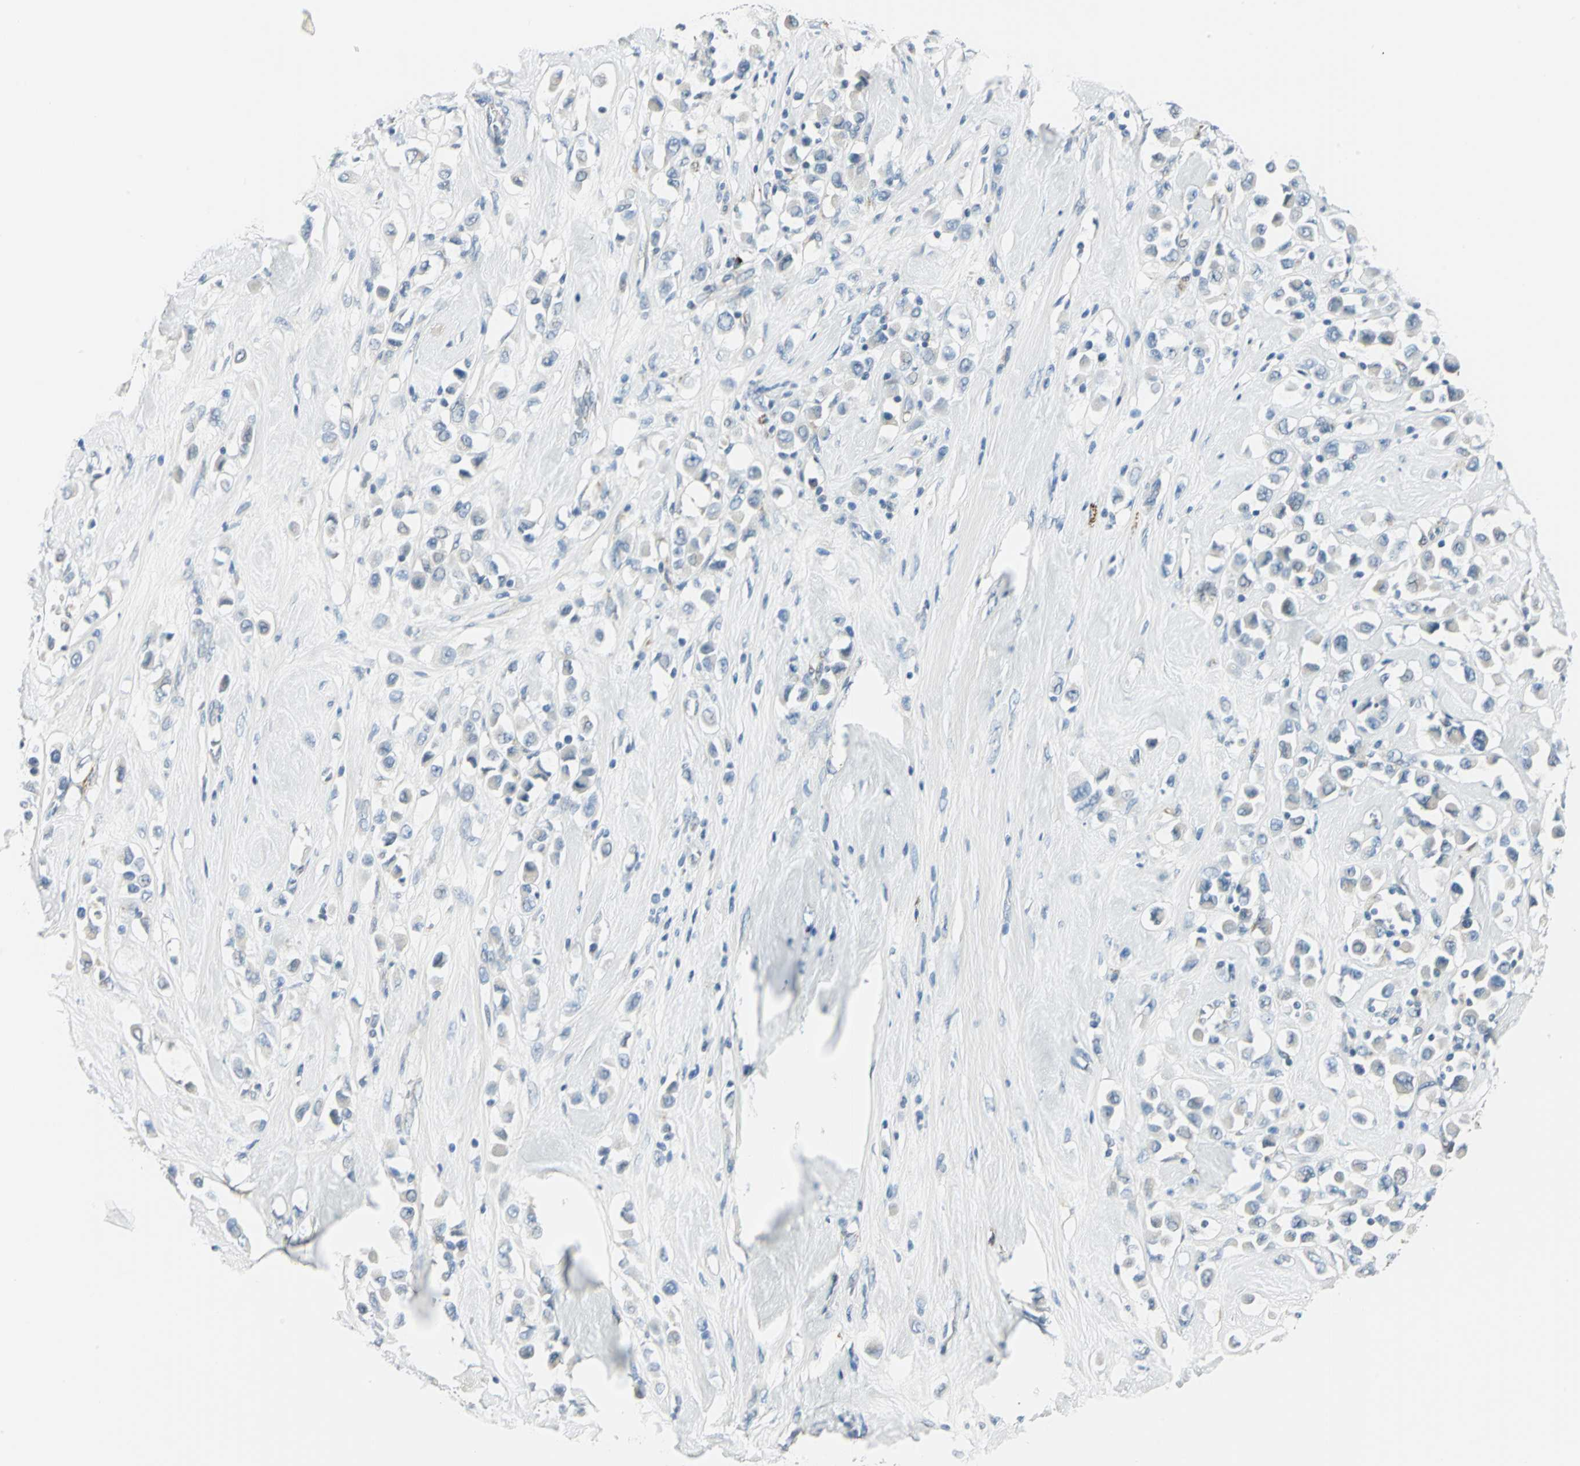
{"staining": {"intensity": "negative", "quantity": "none", "location": "none"}, "tissue": "breast cancer", "cell_type": "Tumor cells", "image_type": "cancer", "snomed": [{"axis": "morphology", "description": "Duct carcinoma"}, {"axis": "topography", "description": "Breast"}], "caption": "Breast cancer was stained to show a protein in brown. There is no significant expression in tumor cells. (DAB immunohistochemistry, high magnification).", "gene": "ACADM", "patient": {"sex": "female", "age": 61}}